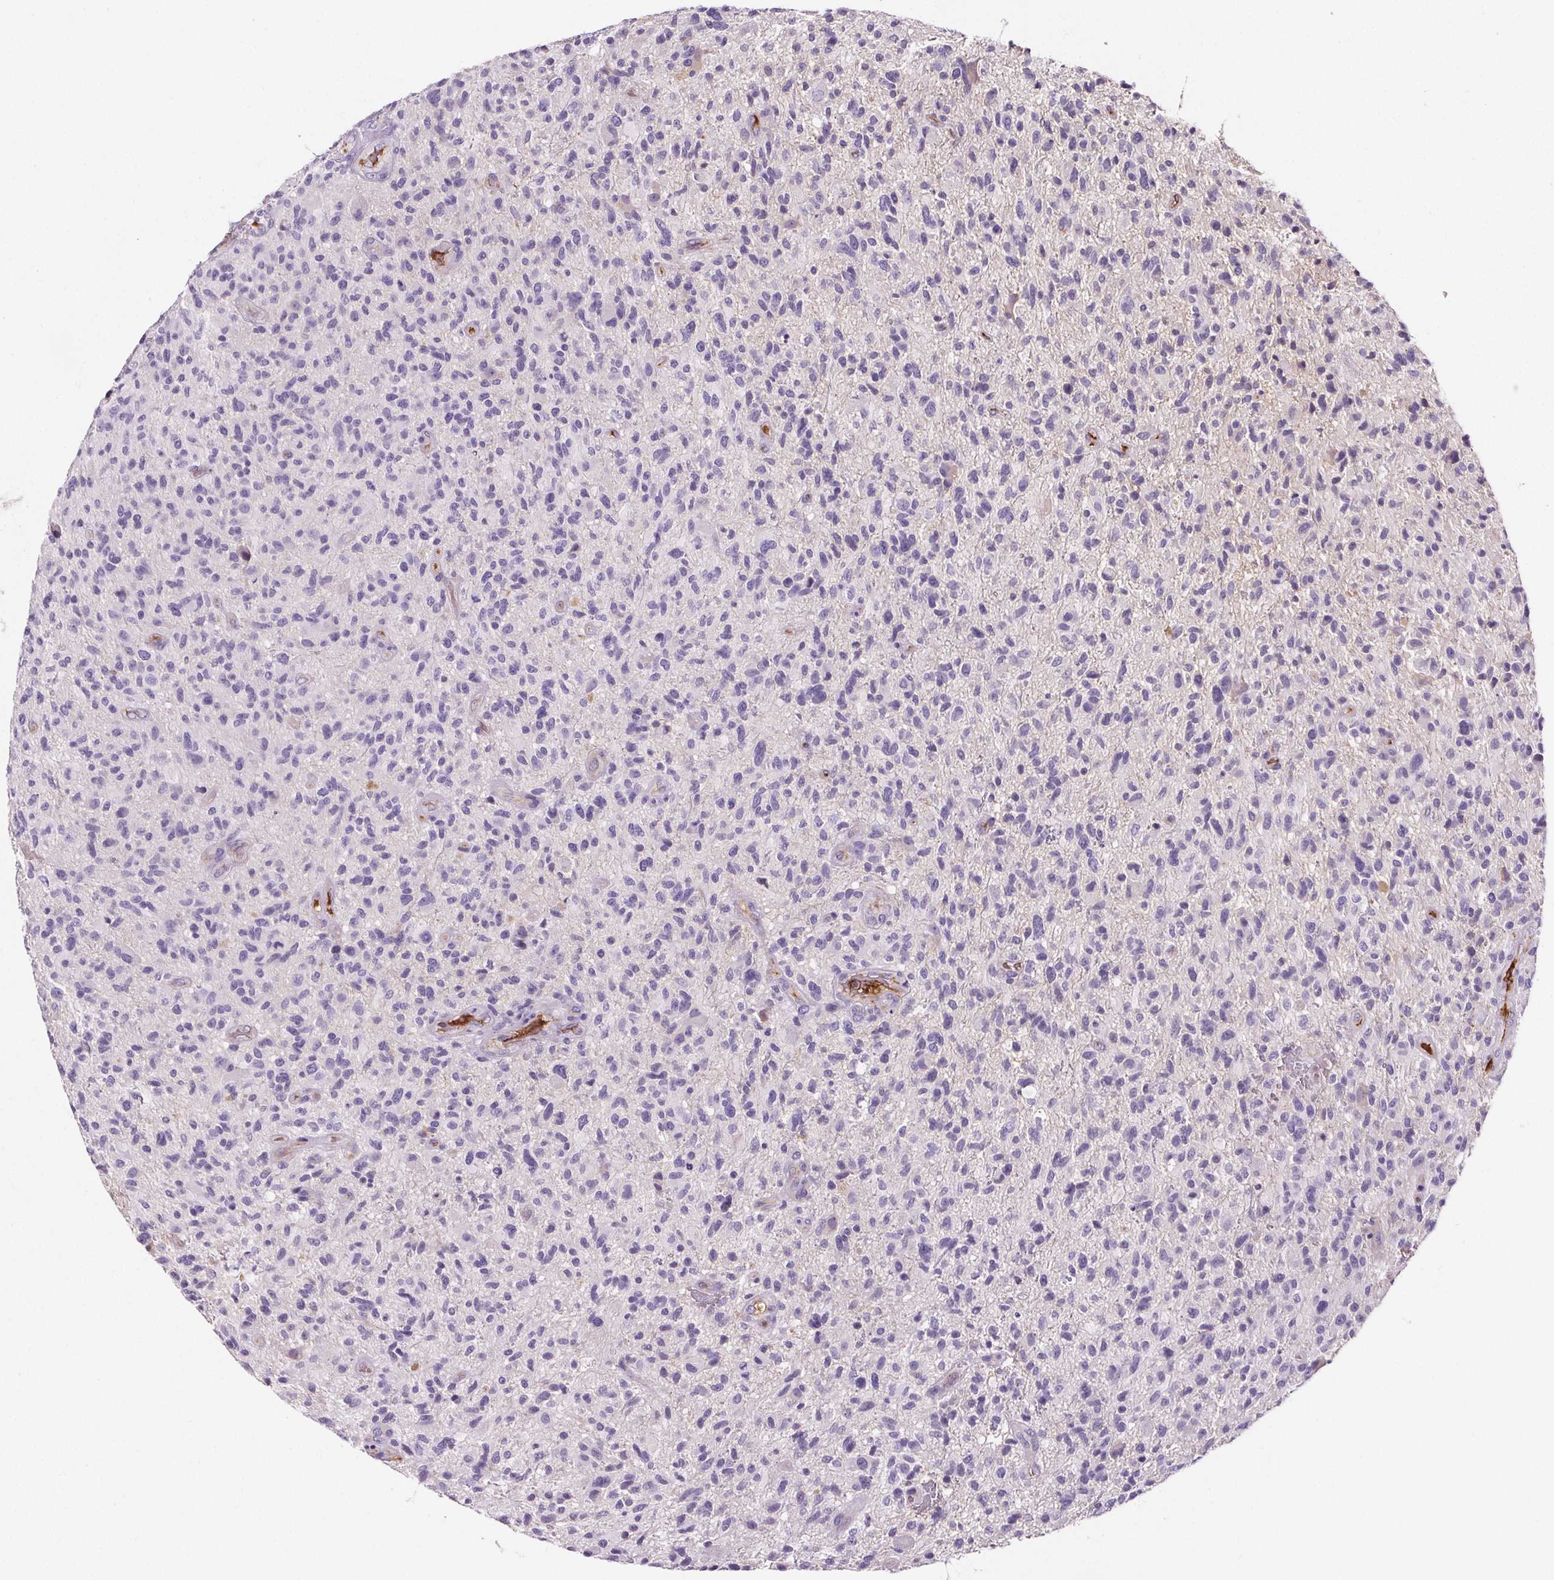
{"staining": {"intensity": "negative", "quantity": "none", "location": "none"}, "tissue": "glioma", "cell_type": "Tumor cells", "image_type": "cancer", "snomed": [{"axis": "morphology", "description": "Glioma, malignant, High grade"}, {"axis": "topography", "description": "Brain"}], "caption": "There is no significant expression in tumor cells of malignant glioma (high-grade). (DAB IHC, high magnification).", "gene": "CD5L", "patient": {"sex": "male", "age": 47}}